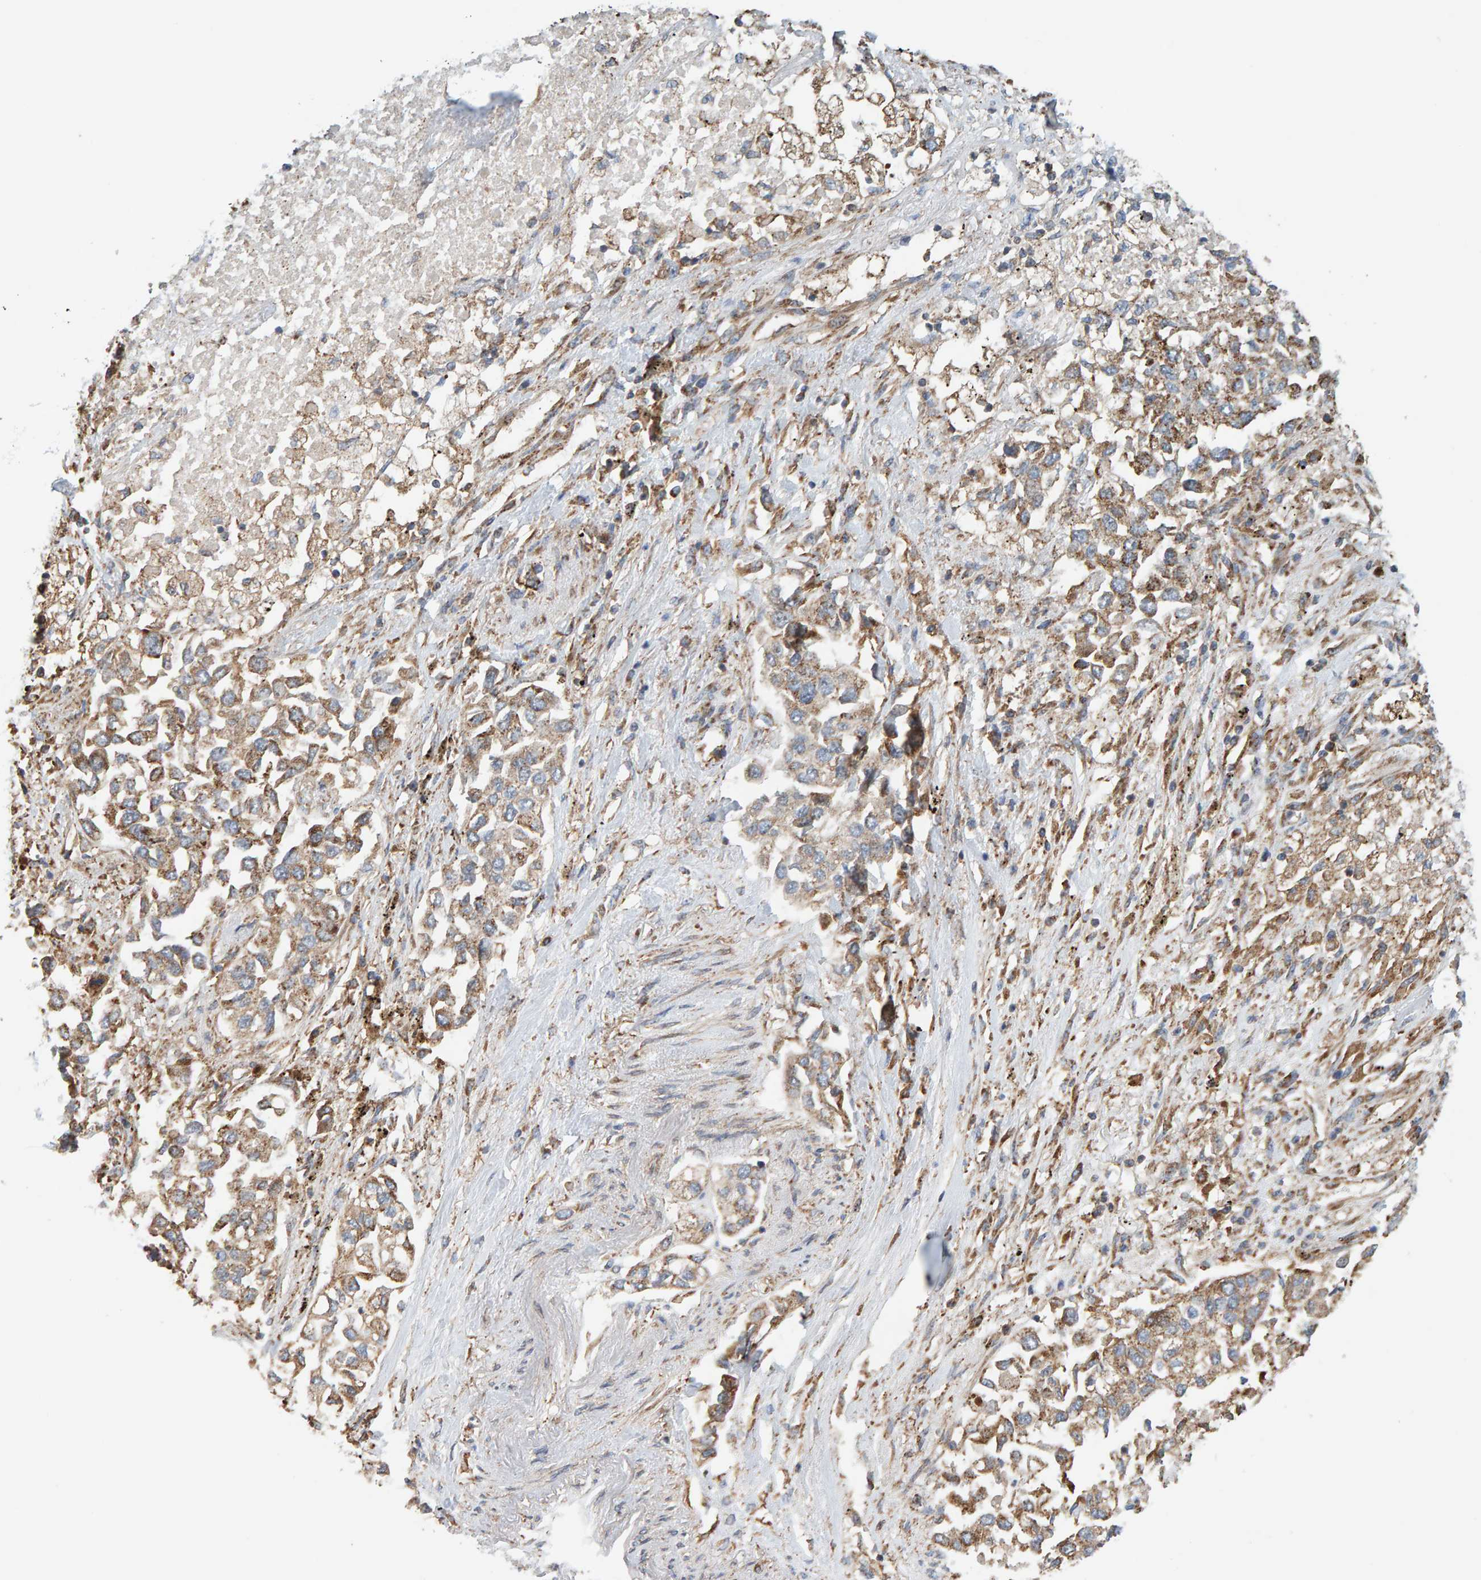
{"staining": {"intensity": "moderate", "quantity": ">75%", "location": "cytoplasmic/membranous"}, "tissue": "lung cancer", "cell_type": "Tumor cells", "image_type": "cancer", "snomed": [{"axis": "morphology", "description": "Inflammation, NOS"}, {"axis": "morphology", "description": "Adenocarcinoma, NOS"}, {"axis": "topography", "description": "Lung"}], "caption": "Lung cancer (adenocarcinoma) tissue exhibits moderate cytoplasmic/membranous positivity in approximately >75% of tumor cells, visualized by immunohistochemistry. The staining is performed using DAB (3,3'-diaminobenzidine) brown chromogen to label protein expression. The nuclei are counter-stained blue using hematoxylin.", "gene": "MRPL45", "patient": {"sex": "male", "age": 63}}